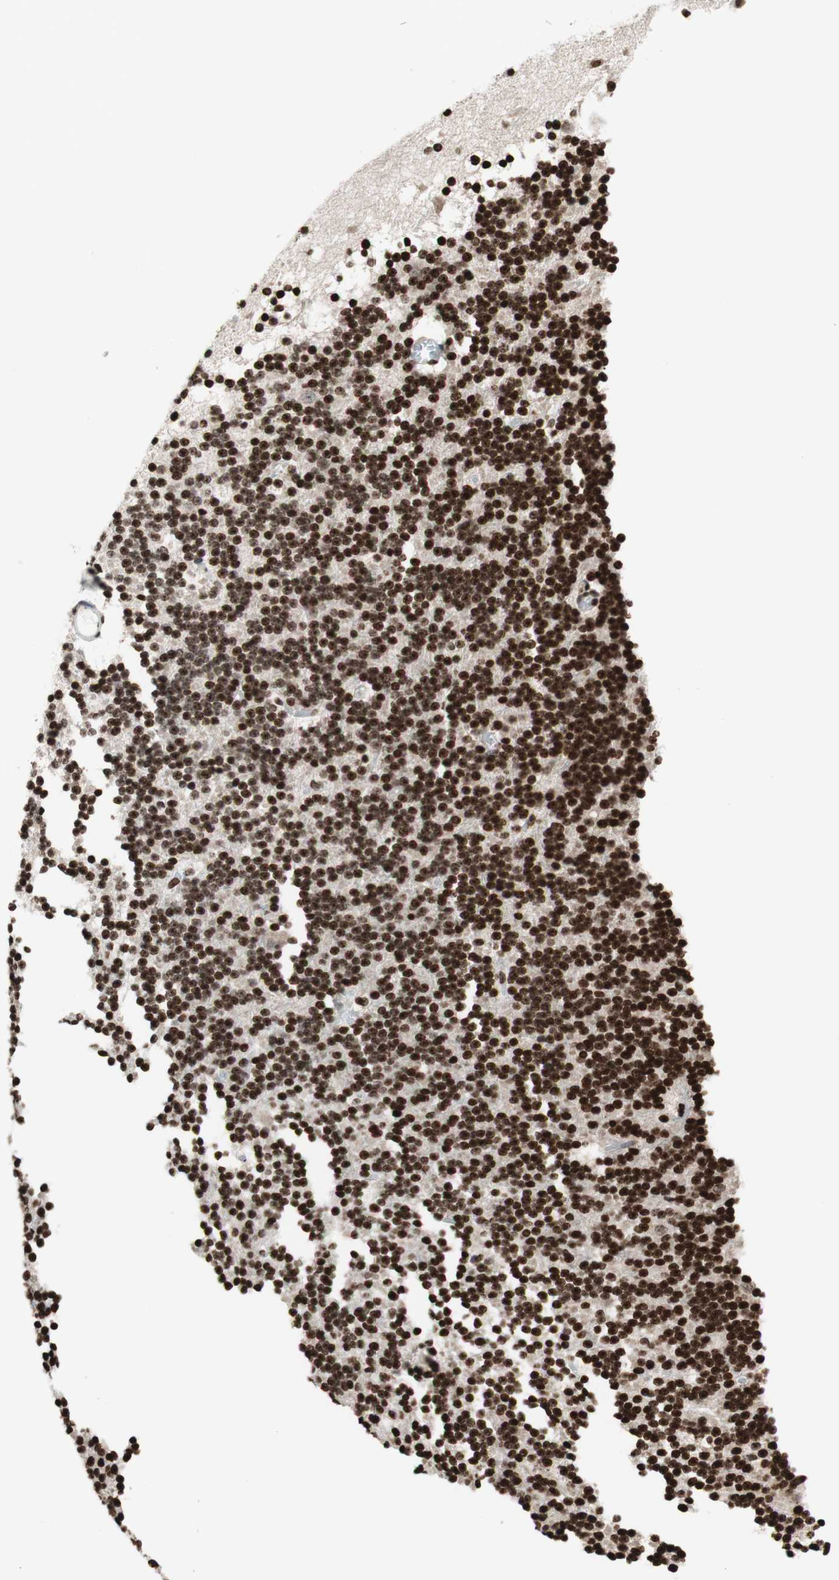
{"staining": {"intensity": "strong", "quantity": ">75%", "location": "nuclear"}, "tissue": "cerebellum", "cell_type": "Cells in granular layer", "image_type": "normal", "snomed": [{"axis": "morphology", "description": "Normal tissue, NOS"}, {"axis": "topography", "description": "Cerebellum"}], "caption": "Brown immunohistochemical staining in unremarkable human cerebellum reveals strong nuclear expression in about >75% of cells in granular layer. The staining was performed using DAB, with brown indicating positive protein expression. Nuclei are stained blue with hematoxylin.", "gene": "NCOA3", "patient": {"sex": "male", "age": 45}}